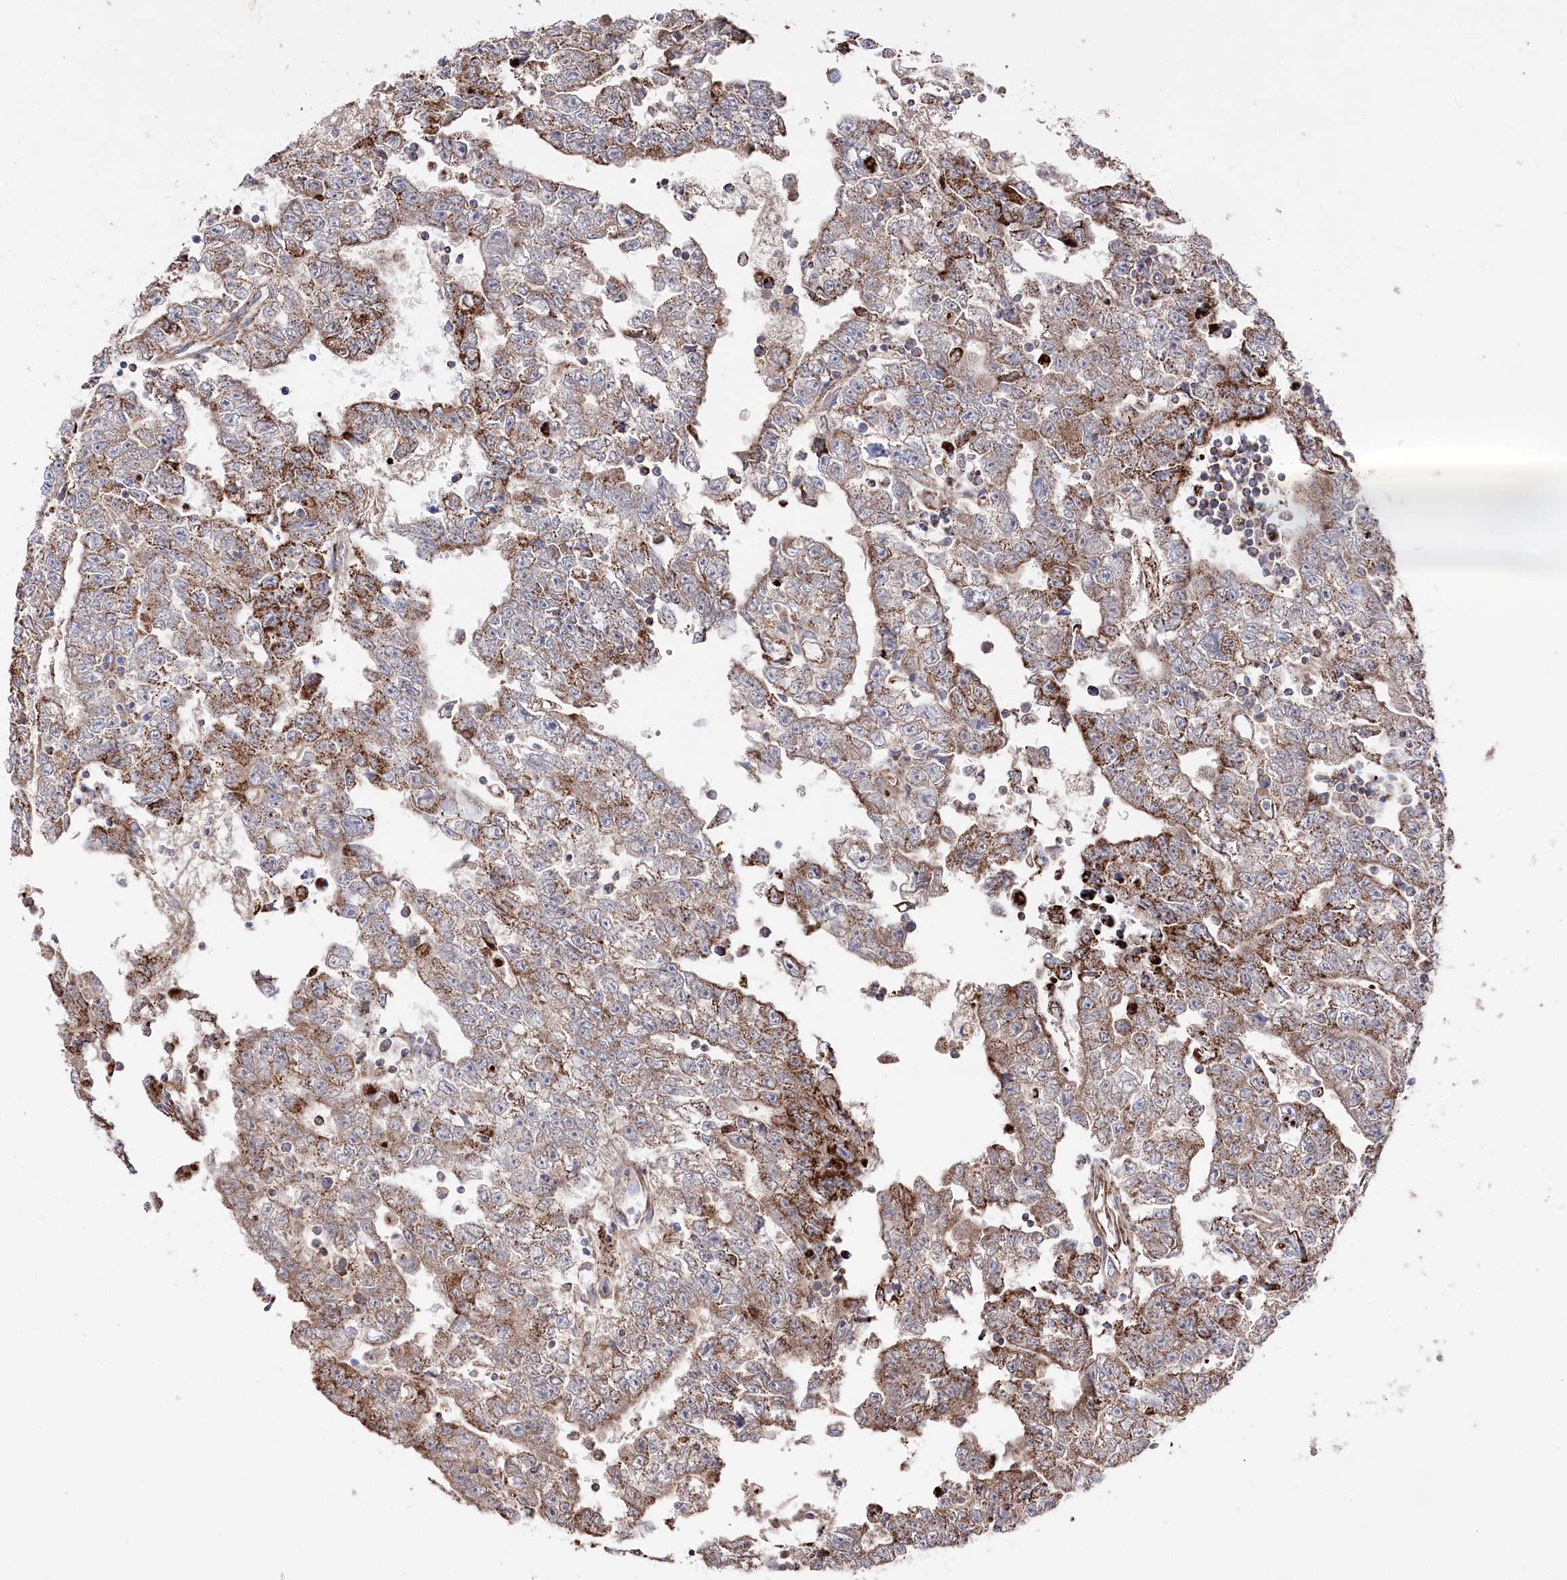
{"staining": {"intensity": "moderate", "quantity": "25%-75%", "location": "cytoplasmic/membranous"}, "tissue": "testis cancer", "cell_type": "Tumor cells", "image_type": "cancer", "snomed": [{"axis": "morphology", "description": "Carcinoma, Embryonal, NOS"}, {"axis": "topography", "description": "Testis"}], "caption": "Testis embryonal carcinoma stained for a protein (brown) shows moderate cytoplasmic/membranous positive expression in approximately 25%-75% of tumor cells.", "gene": "GLS2", "patient": {"sex": "male", "age": 25}}